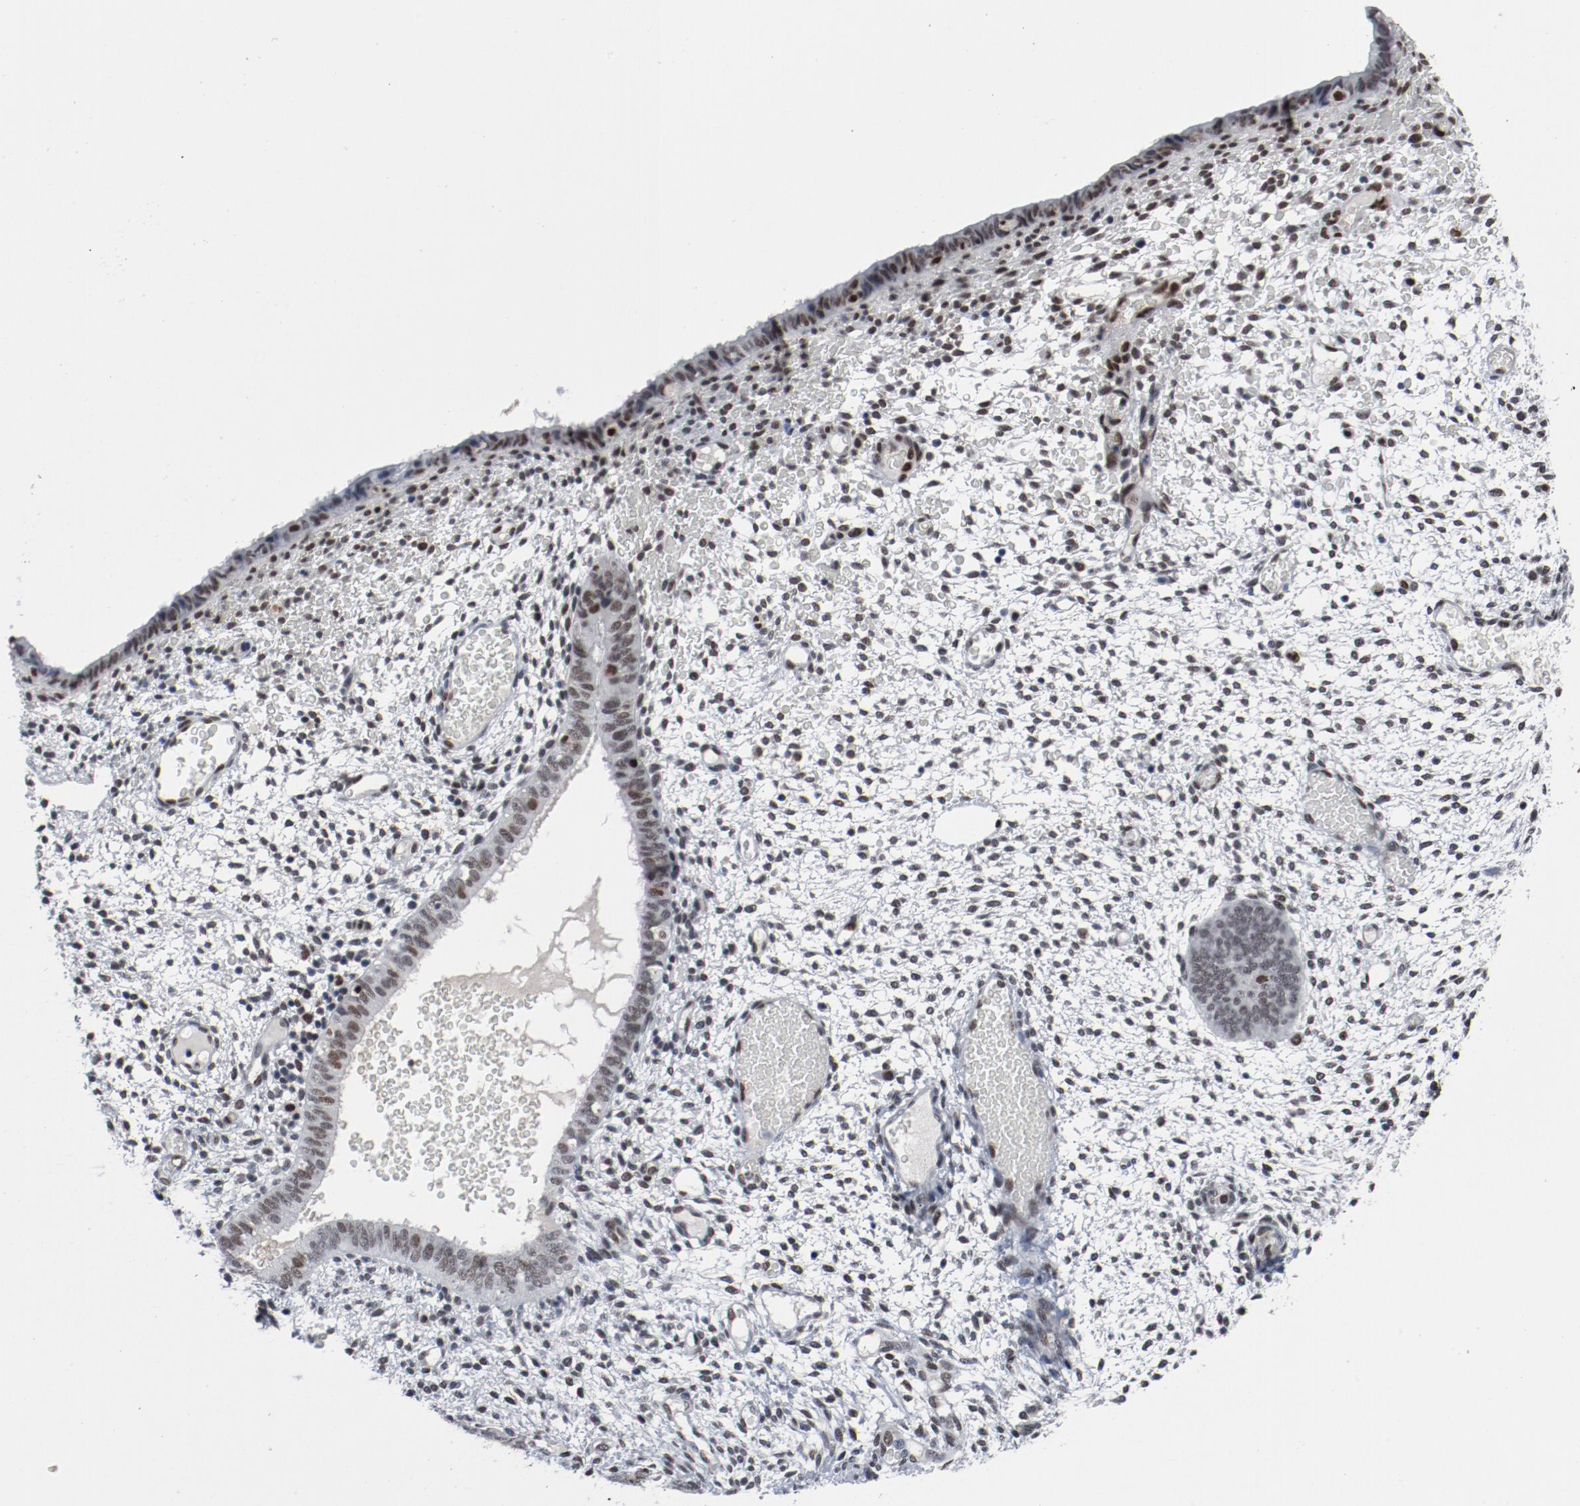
{"staining": {"intensity": "weak", "quantity": "25%-75%", "location": "nuclear"}, "tissue": "endometrium", "cell_type": "Cells in endometrial stroma", "image_type": "normal", "snomed": [{"axis": "morphology", "description": "Normal tissue, NOS"}, {"axis": "topography", "description": "Endometrium"}], "caption": "A low amount of weak nuclear positivity is identified in approximately 25%-75% of cells in endometrial stroma in benign endometrium.", "gene": "JMJD6", "patient": {"sex": "female", "age": 42}}